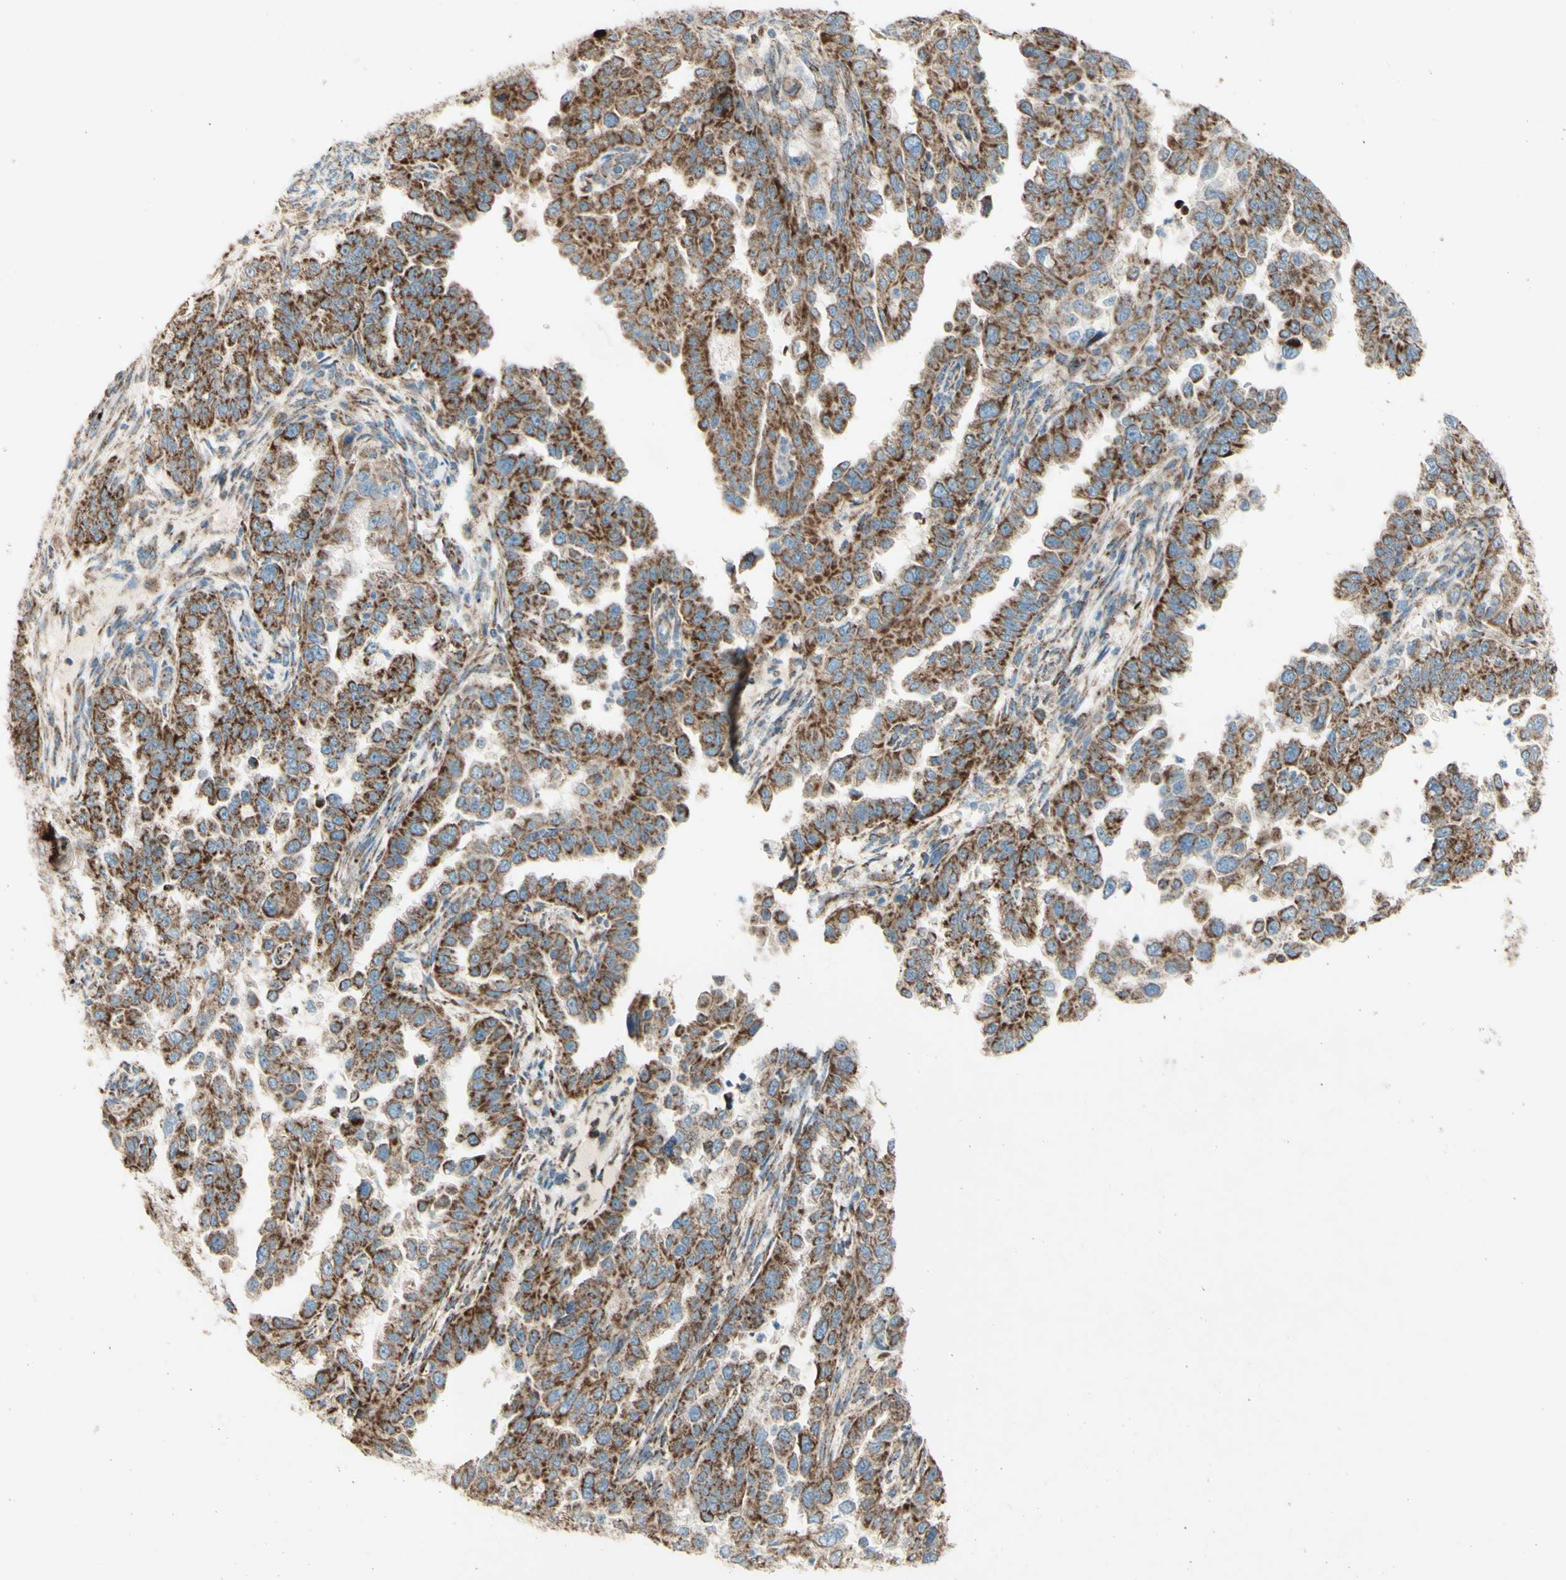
{"staining": {"intensity": "strong", "quantity": ">75%", "location": "cytoplasmic/membranous"}, "tissue": "endometrial cancer", "cell_type": "Tumor cells", "image_type": "cancer", "snomed": [{"axis": "morphology", "description": "Adenocarcinoma, NOS"}, {"axis": "topography", "description": "Endometrium"}], "caption": "This is a micrograph of IHC staining of endometrial cancer, which shows strong positivity in the cytoplasmic/membranous of tumor cells.", "gene": "RHOT1", "patient": {"sex": "female", "age": 85}}